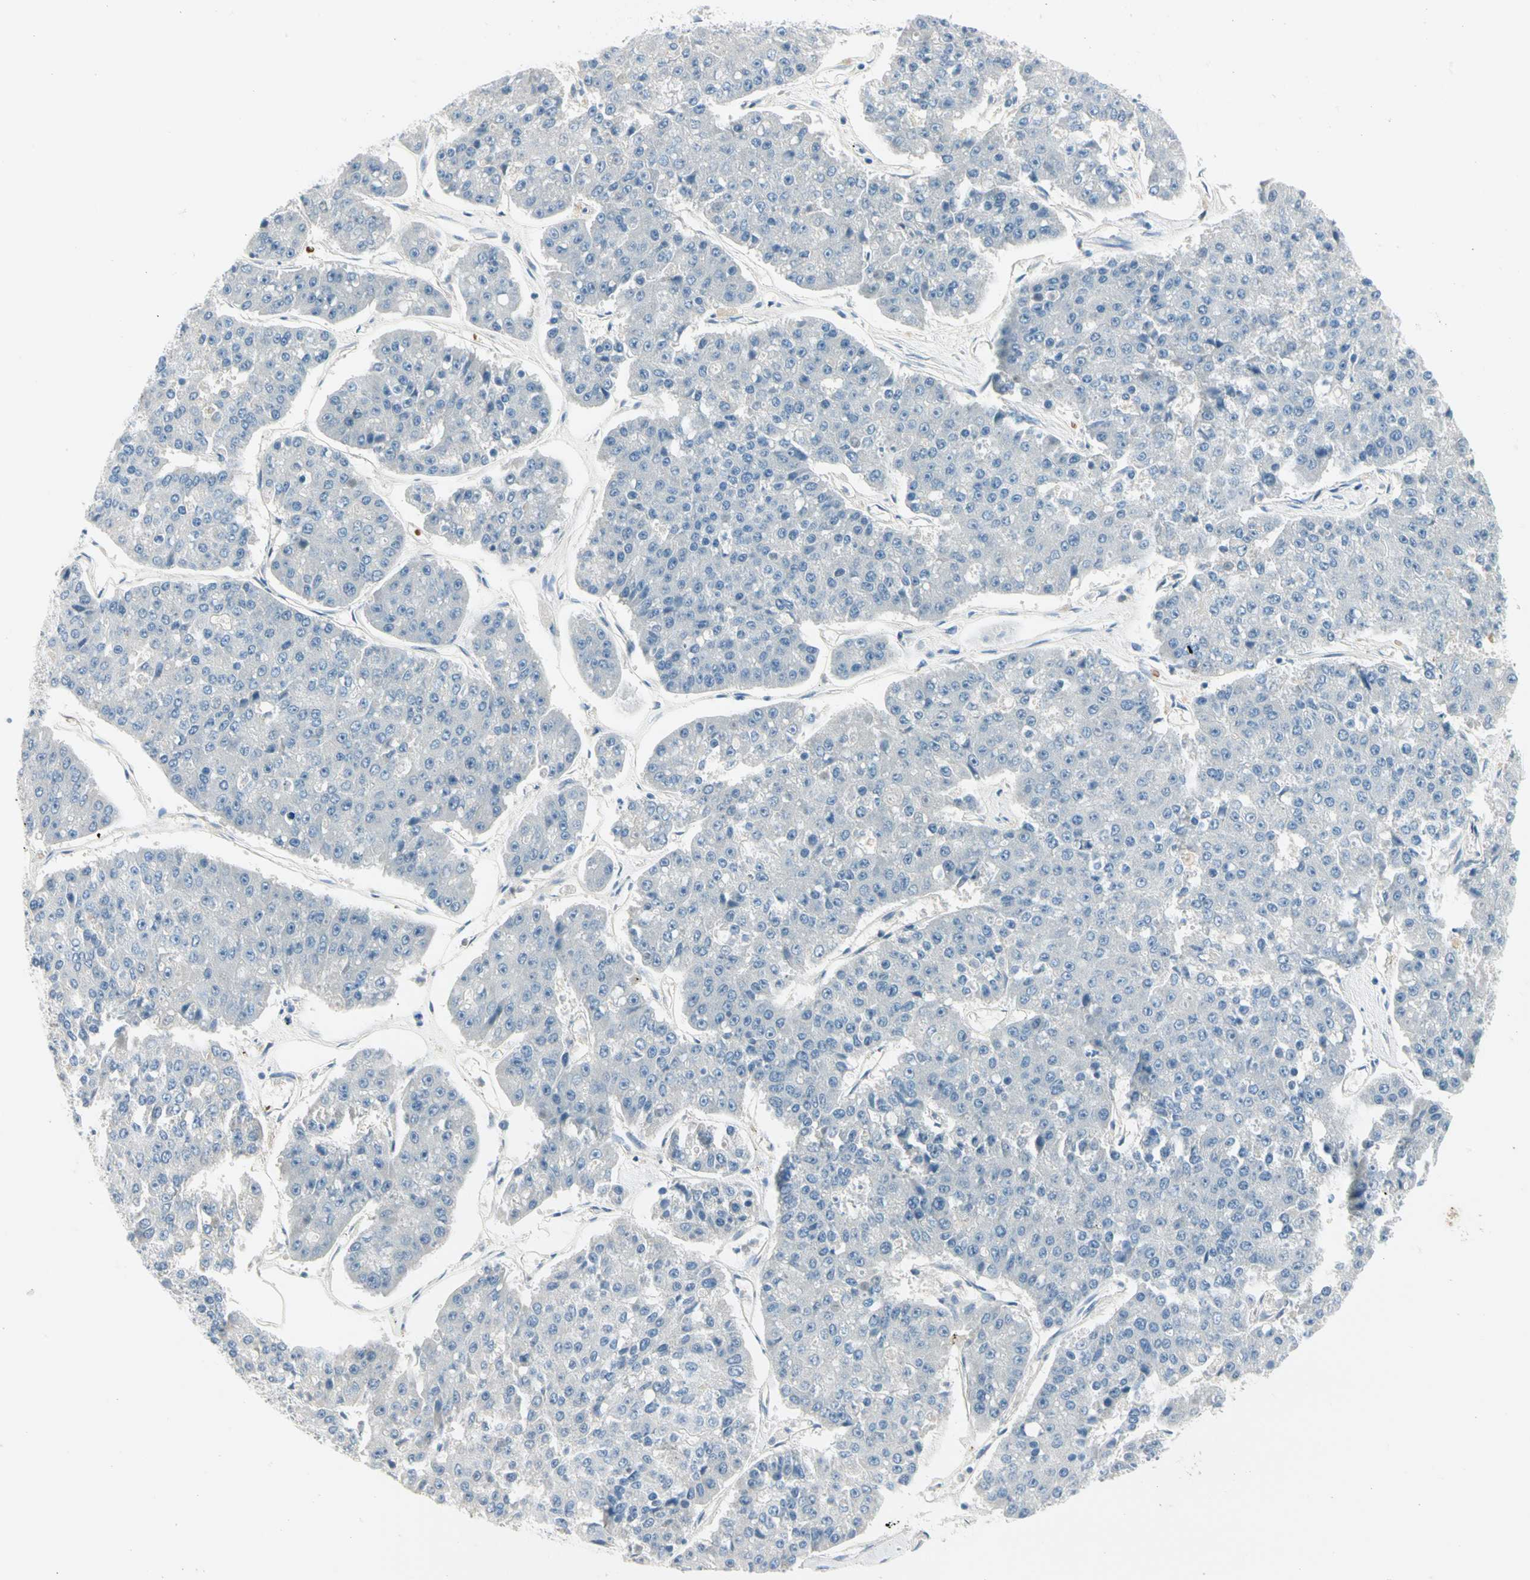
{"staining": {"intensity": "negative", "quantity": "none", "location": "none"}, "tissue": "pancreatic cancer", "cell_type": "Tumor cells", "image_type": "cancer", "snomed": [{"axis": "morphology", "description": "Adenocarcinoma, NOS"}, {"axis": "topography", "description": "Pancreas"}], "caption": "The histopathology image exhibits no staining of tumor cells in pancreatic adenocarcinoma.", "gene": "CA1", "patient": {"sex": "male", "age": 50}}